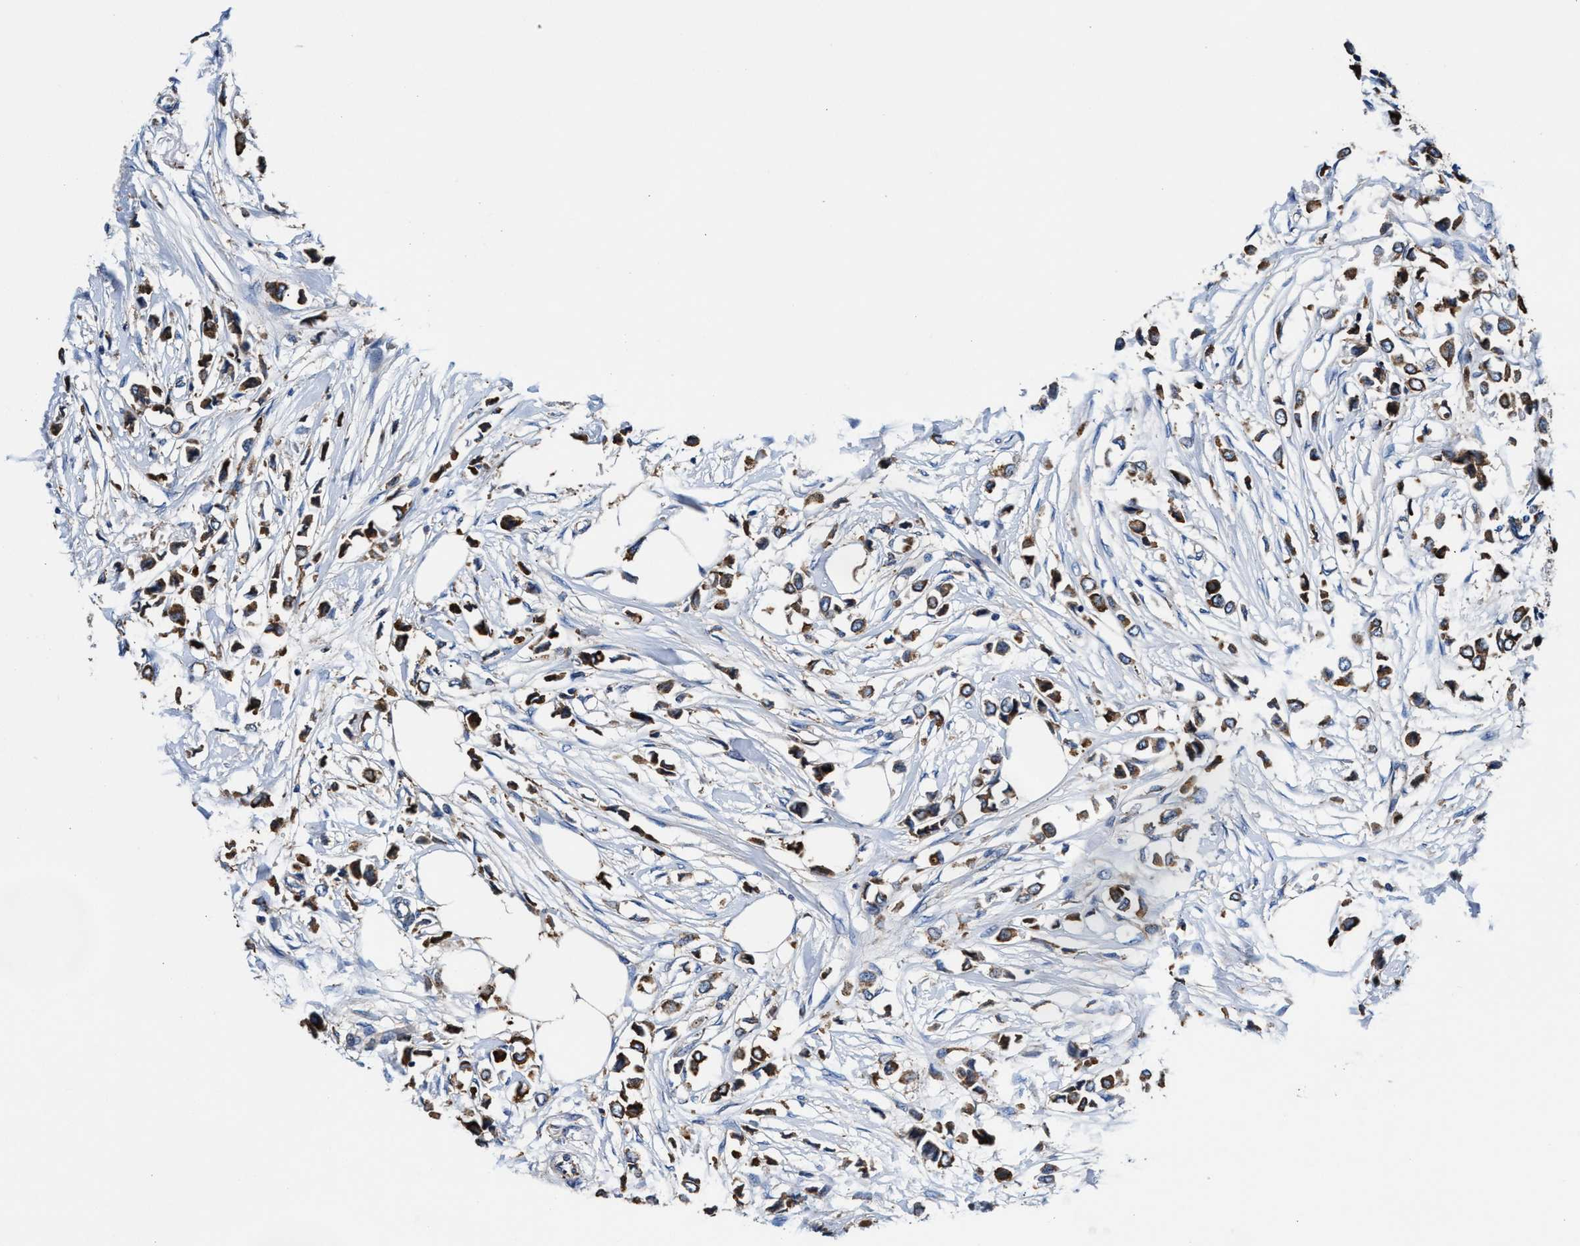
{"staining": {"intensity": "moderate", "quantity": ">75%", "location": "cytoplasmic/membranous"}, "tissue": "breast cancer", "cell_type": "Tumor cells", "image_type": "cancer", "snomed": [{"axis": "morphology", "description": "Lobular carcinoma"}, {"axis": "topography", "description": "Breast"}], "caption": "This photomicrograph exhibits lobular carcinoma (breast) stained with immunohistochemistry (IHC) to label a protein in brown. The cytoplasmic/membranous of tumor cells show moderate positivity for the protein. Nuclei are counter-stained blue.", "gene": "PPP1R9B", "patient": {"sex": "female", "age": 51}}